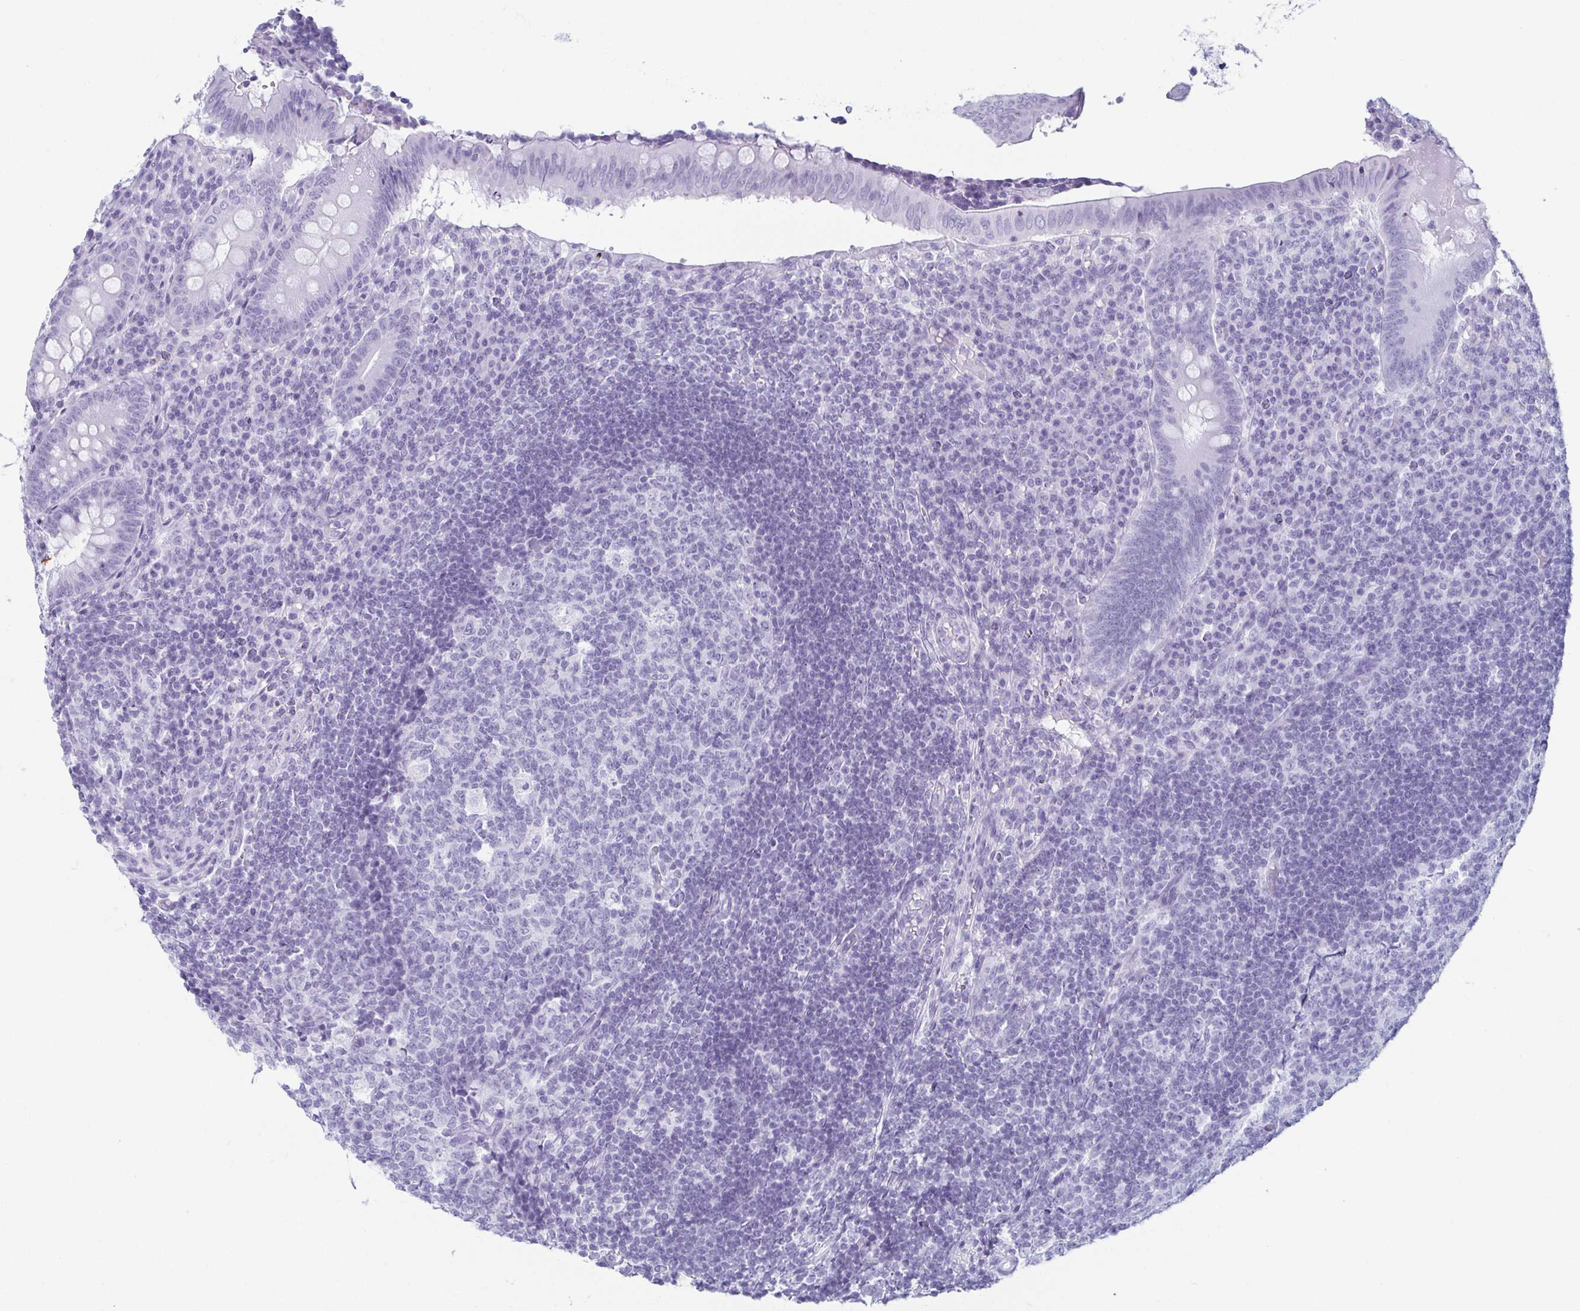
{"staining": {"intensity": "negative", "quantity": "none", "location": "none"}, "tissue": "appendix", "cell_type": "Glandular cells", "image_type": "normal", "snomed": [{"axis": "morphology", "description": "Normal tissue, NOS"}, {"axis": "topography", "description": "Appendix"}], "caption": "Micrograph shows no protein expression in glandular cells of normal appendix.", "gene": "ENKUR", "patient": {"sex": "male", "age": 18}}